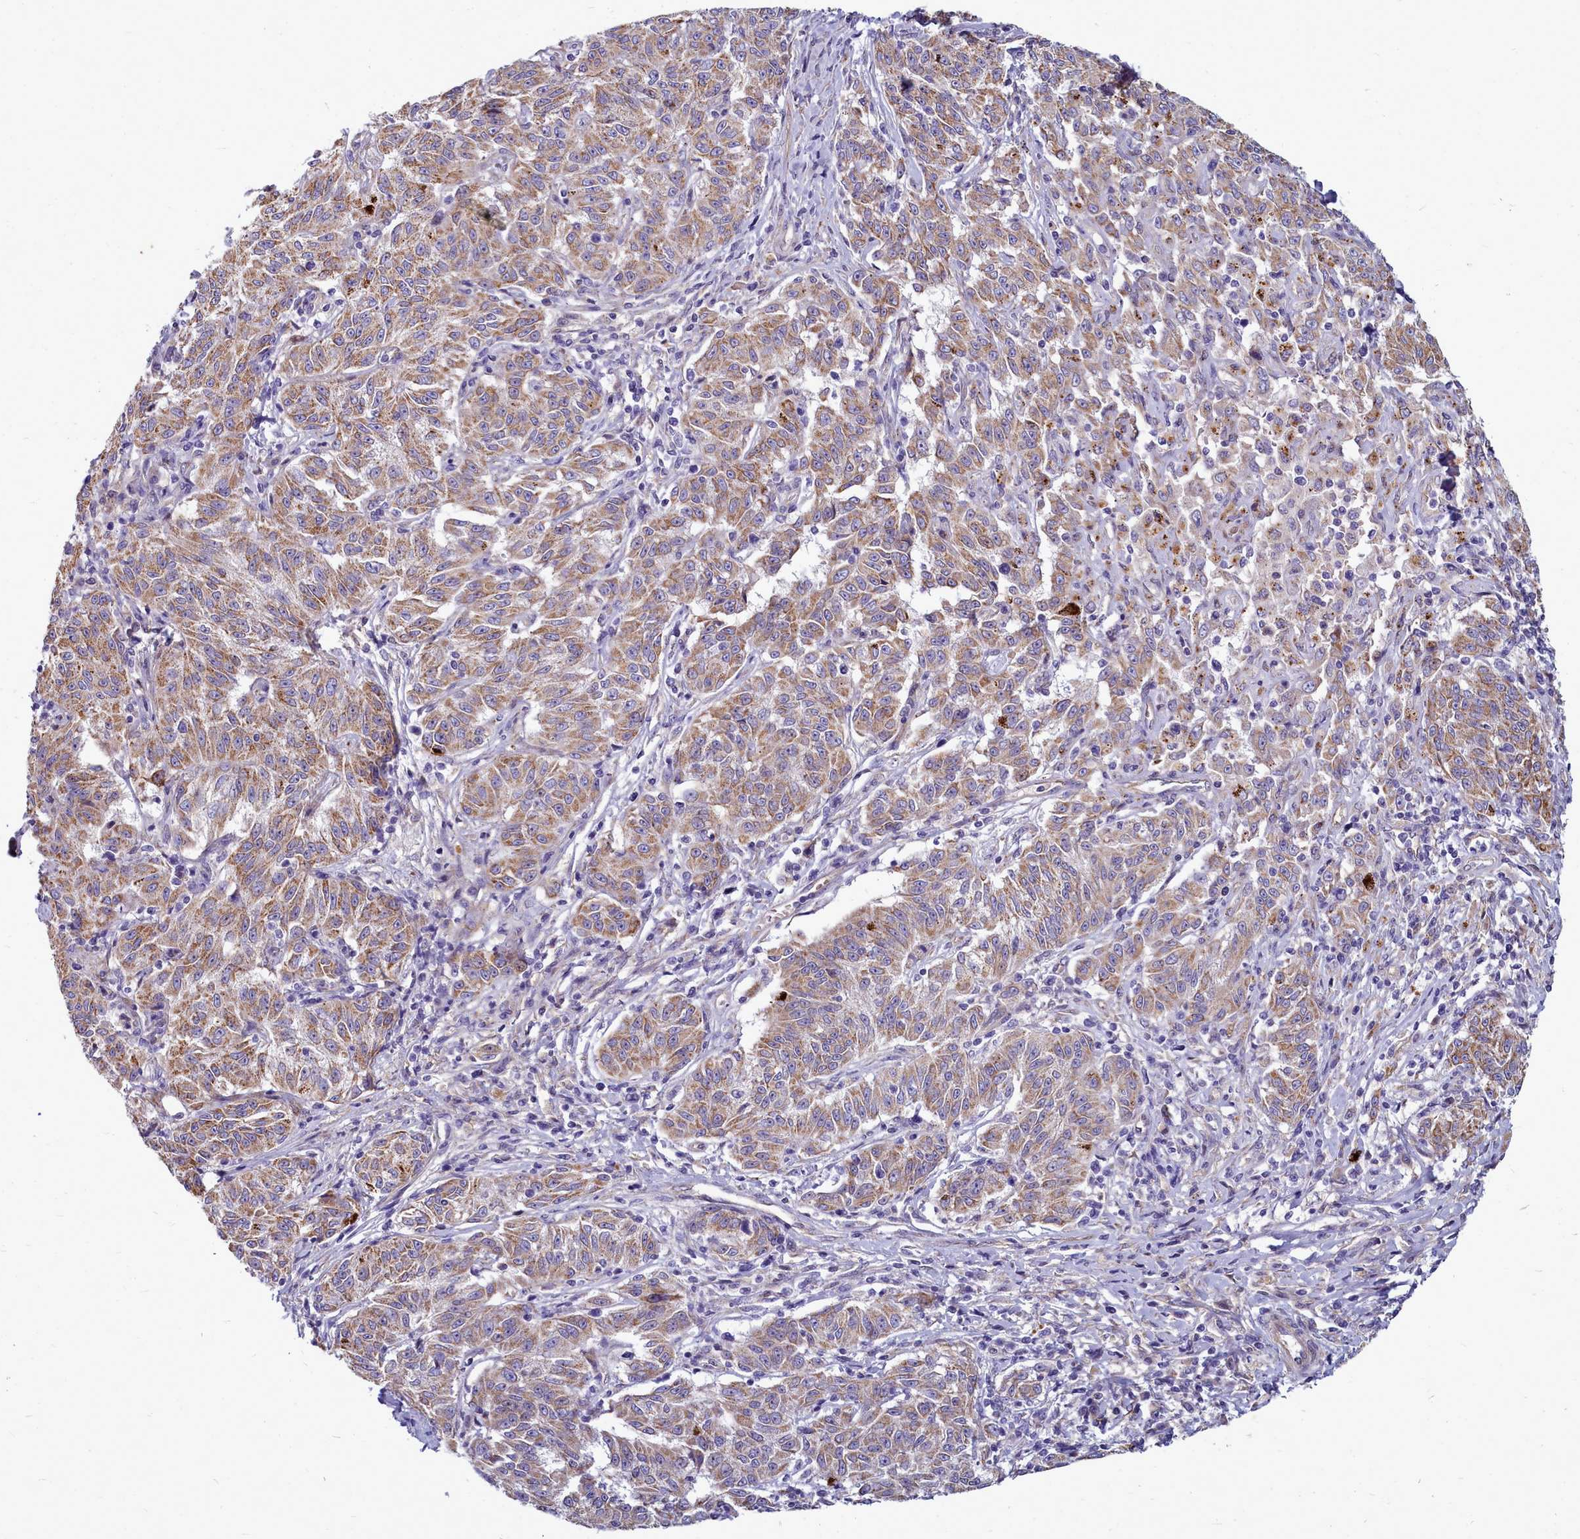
{"staining": {"intensity": "moderate", "quantity": ">75%", "location": "cytoplasmic/membranous"}, "tissue": "melanoma", "cell_type": "Tumor cells", "image_type": "cancer", "snomed": [{"axis": "morphology", "description": "Malignant melanoma, NOS"}, {"axis": "topography", "description": "Skin"}], "caption": "Malignant melanoma tissue reveals moderate cytoplasmic/membranous expression in about >75% of tumor cells (Stains: DAB (3,3'-diaminobenzidine) in brown, nuclei in blue, Microscopy: brightfield microscopy at high magnification).", "gene": "SMPD4", "patient": {"sex": "female", "age": 72}}